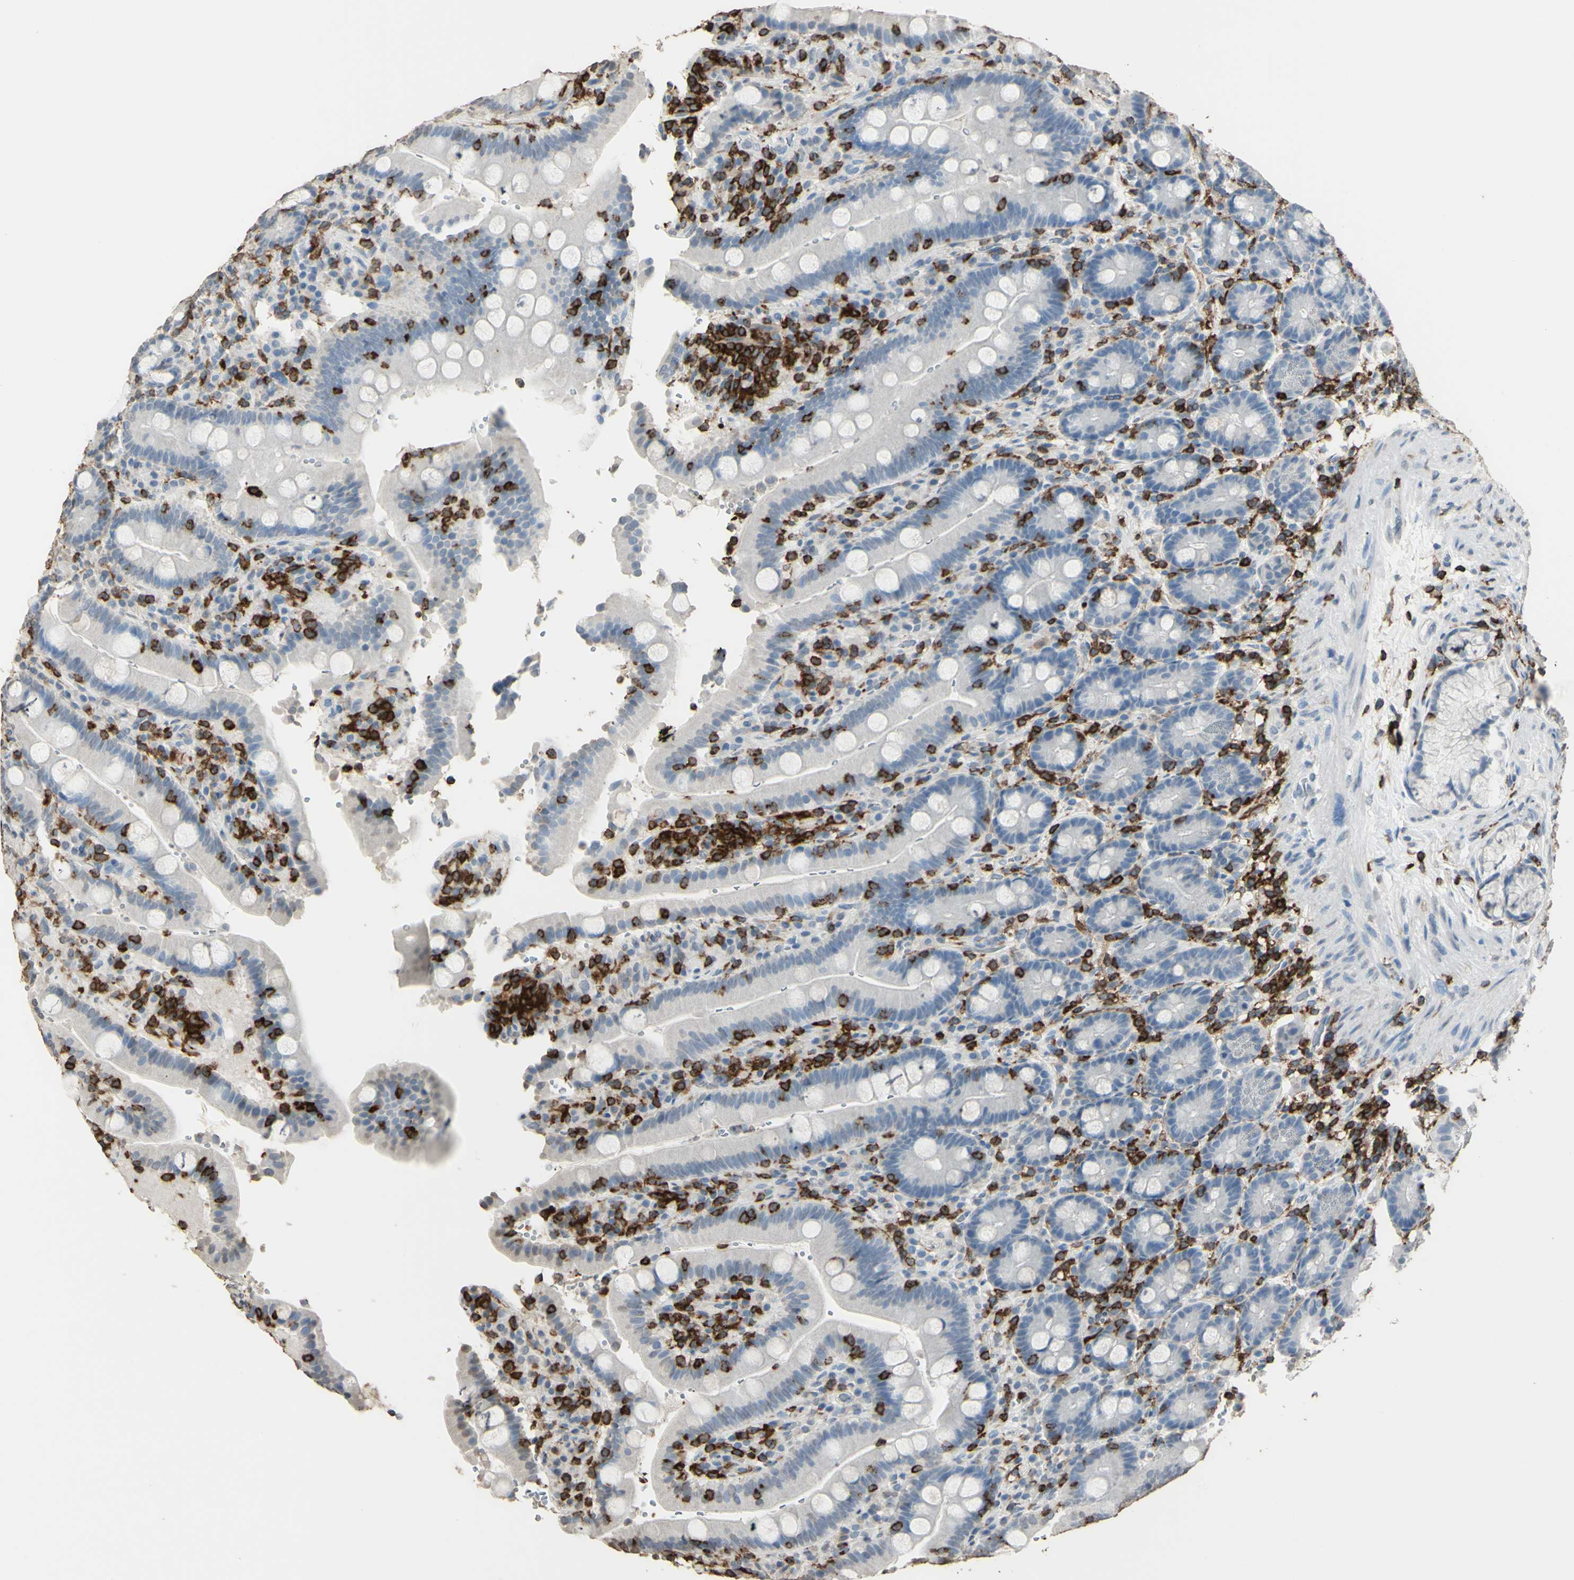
{"staining": {"intensity": "negative", "quantity": "none", "location": "none"}, "tissue": "duodenum", "cell_type": "Glandular cells", "image_type": "normal", "snomed": [{"axis": "morphology", "description": "Normal tissue, NOS"}, {"axis": "topography", "description": "Small intestine, NOS"}], "caption": "High magnification brightfield microscopy of normal duodenum stained with DAB (brown) and counterstained with hematoxylin (blue): glandular cells show no significant positivity.", "gene": "PSTPIP1", "patient": {"sex": "female", "age": 71}}